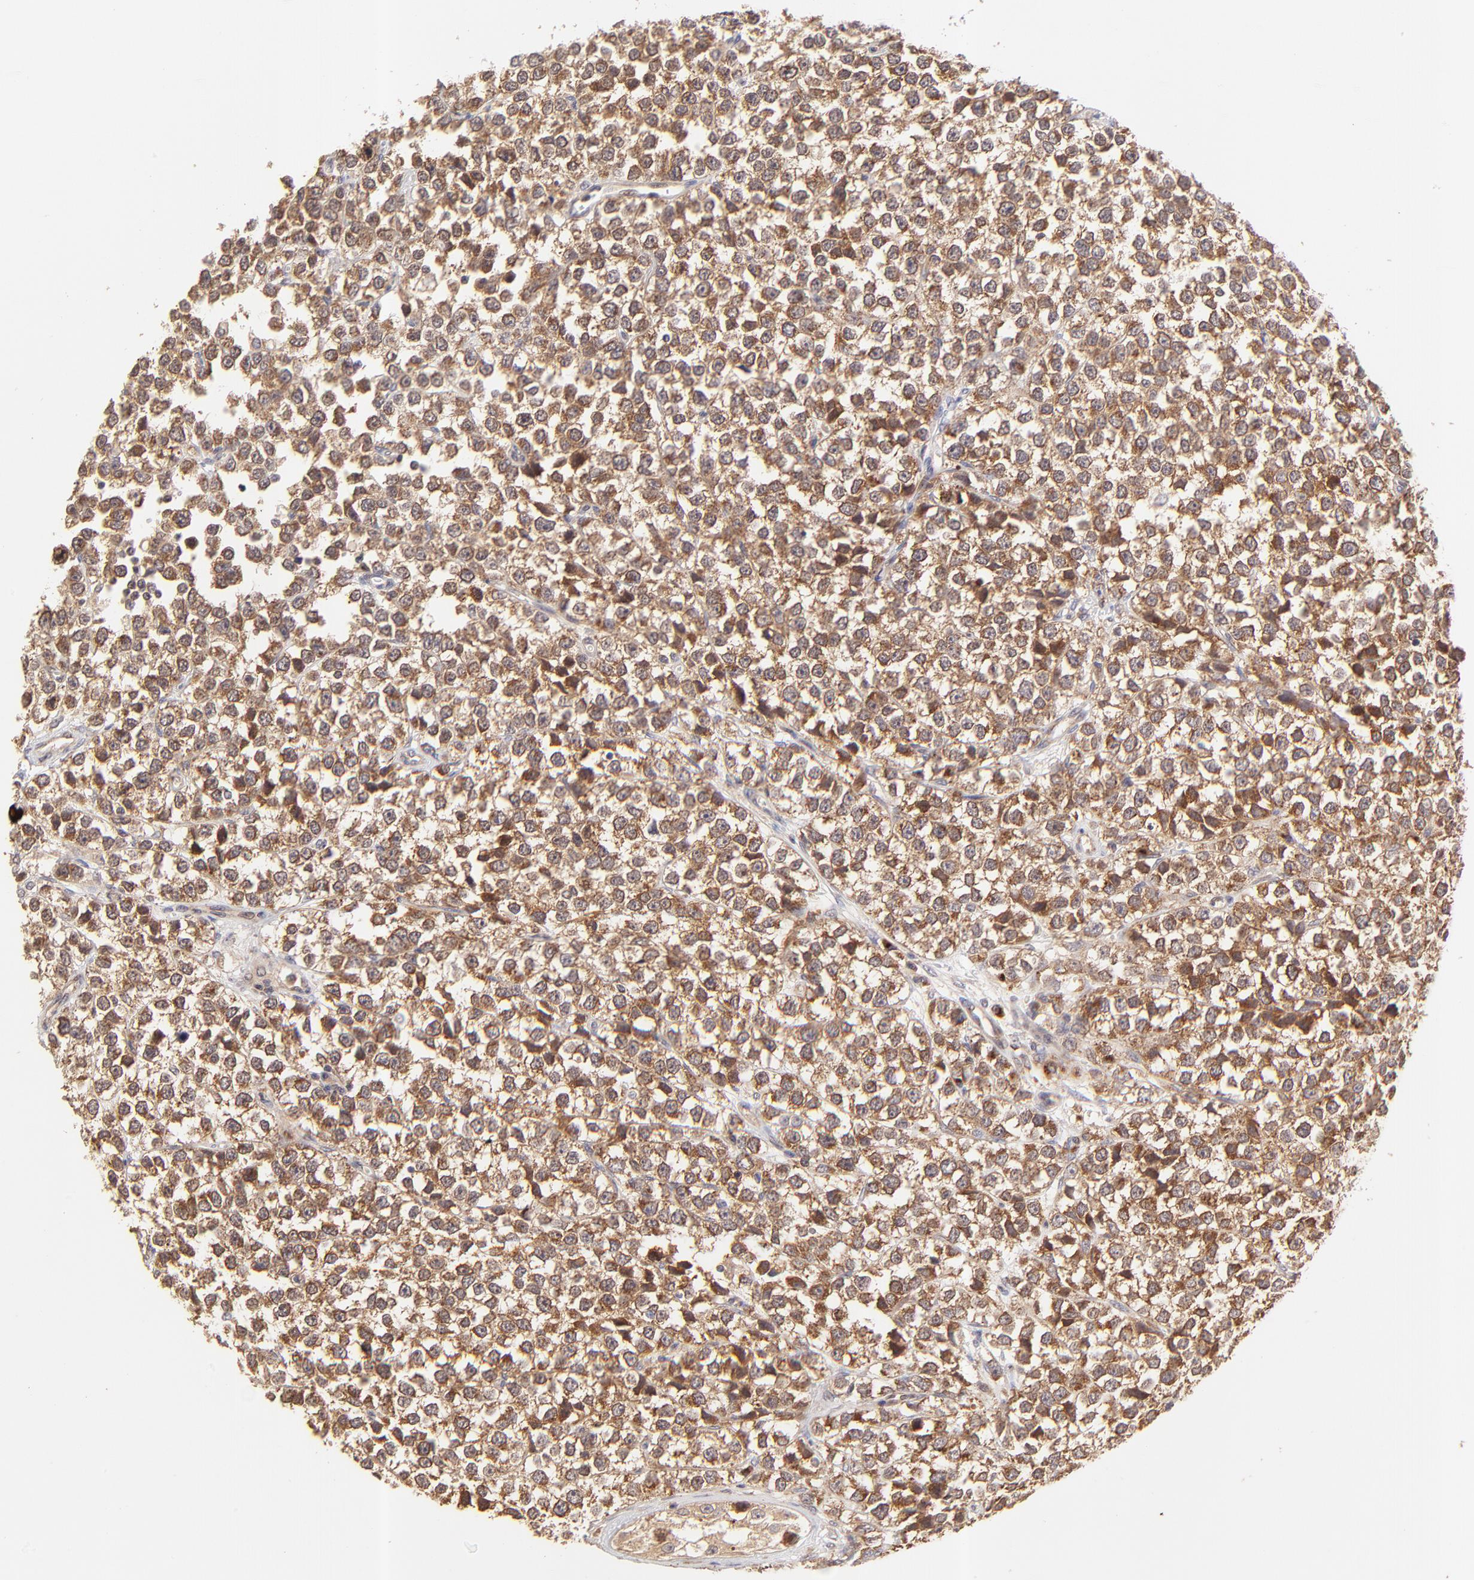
{"staining": {"intensity": "moderate", "quantity": ">75%", "location": "cytoplasmic/membranous,nuclear"}, "tissue": "testis cancer", "cell_type": "Tumor cells", "image_type": "cancer", "snomed": [{"axis": "morphology", "description": "Seminoma, NOS"}, {"axis": "topography", "description": "Testis"}], "caption": "Human seminoma (testis) stained with a protein marker shows moderate staining in tumor cells.", "gene": "TNRC6B", "patient": {"sex": "male", "age": 25}}